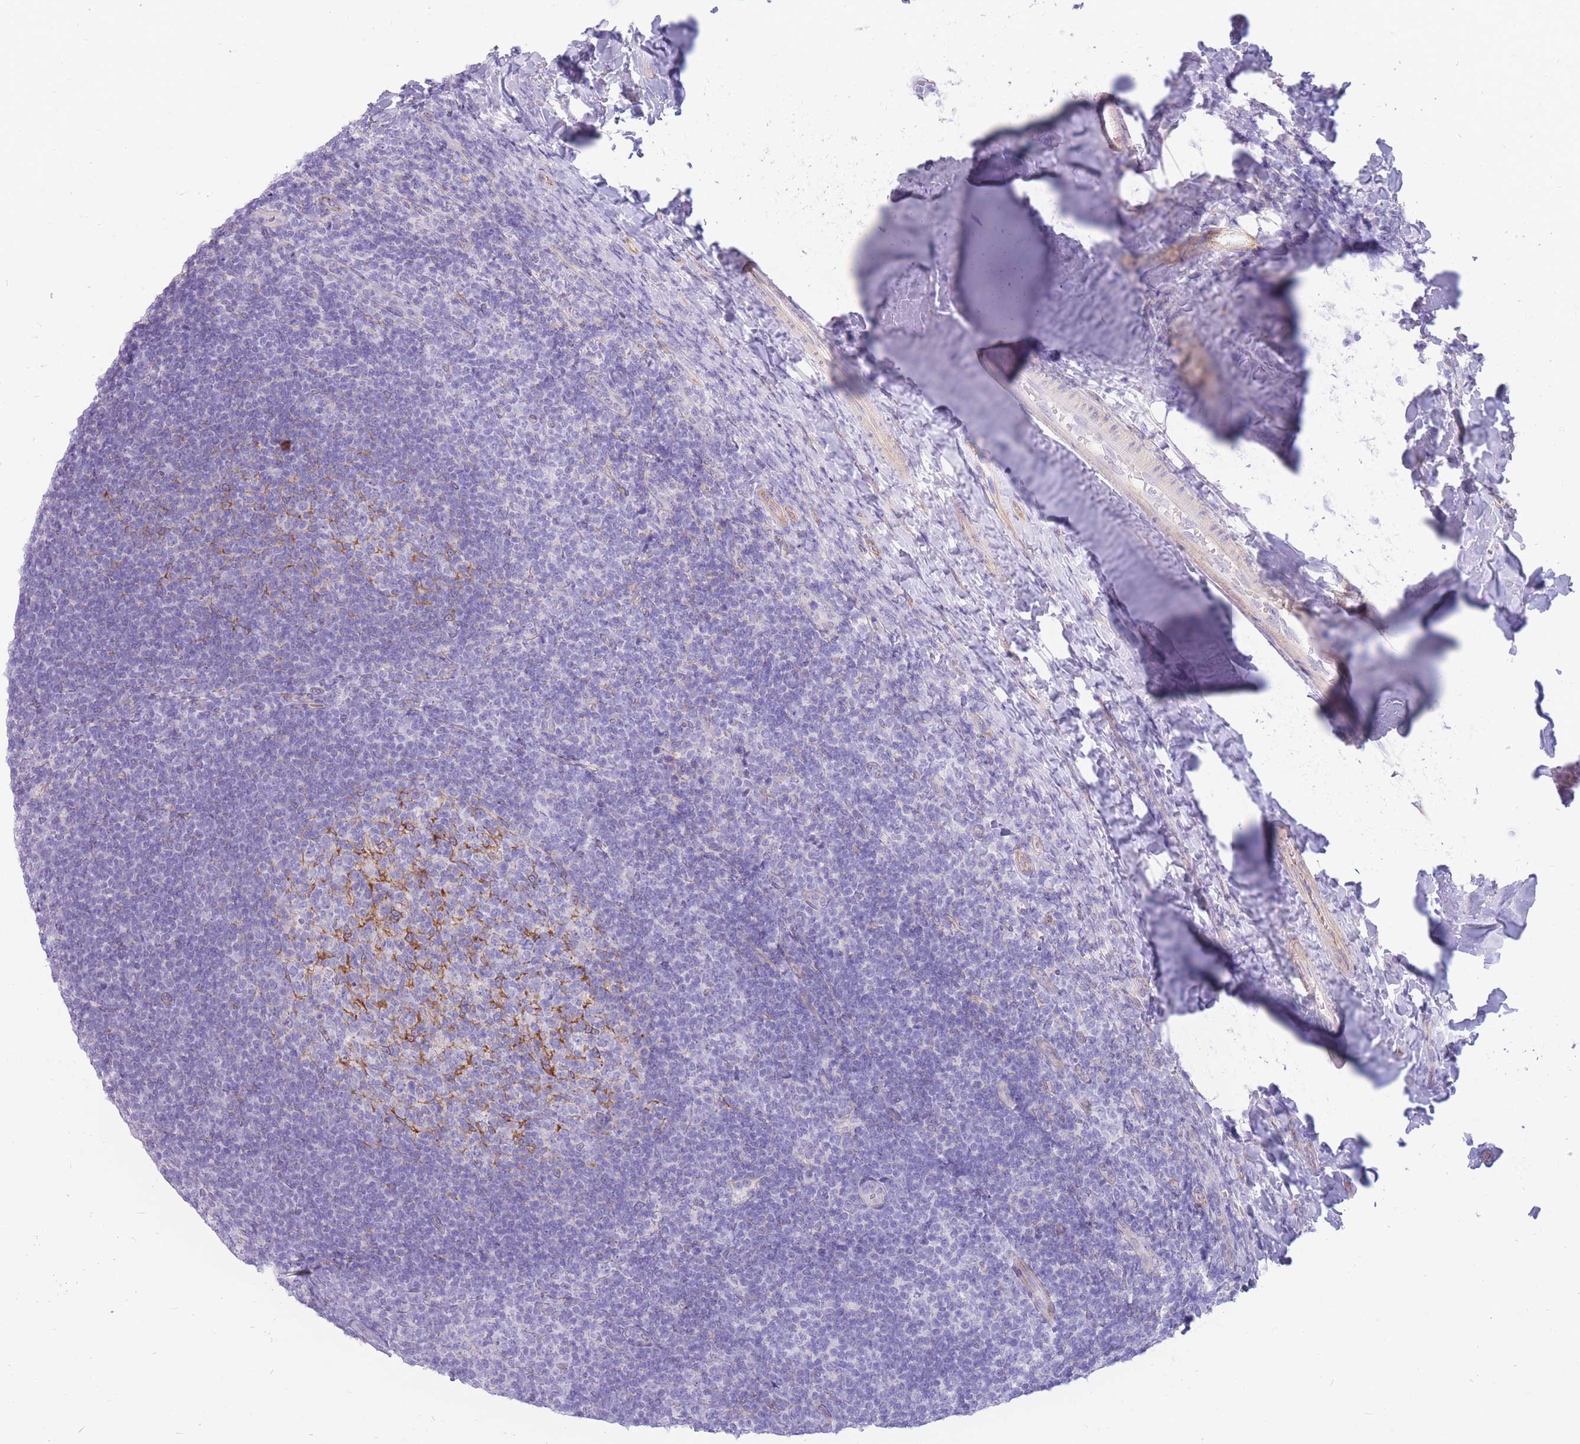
{"staining": {"intensity": "negative", "quantity": "none", "location": "none"}, "tissue": "tonsil", "cell_type": "Germinal center cells", "image_type": "normal", "snomed": [{"axis": "morphology", "description": "Normal tissue, NOS"}, {"axis": "topography", "description": "Tonsil"}], "caption": "Protein analysis of benign tonsil reveals no significant expression in germinal center cells. The staining was performed using DAB (3,3'-diaminobenzidine) to visualize the protein expression in brown, while the nuclei were stained in blue with hematoxylin (Magnification: 20x).", "gene": "MTSS2", "patient": {"sex": "female", "age": 10}}